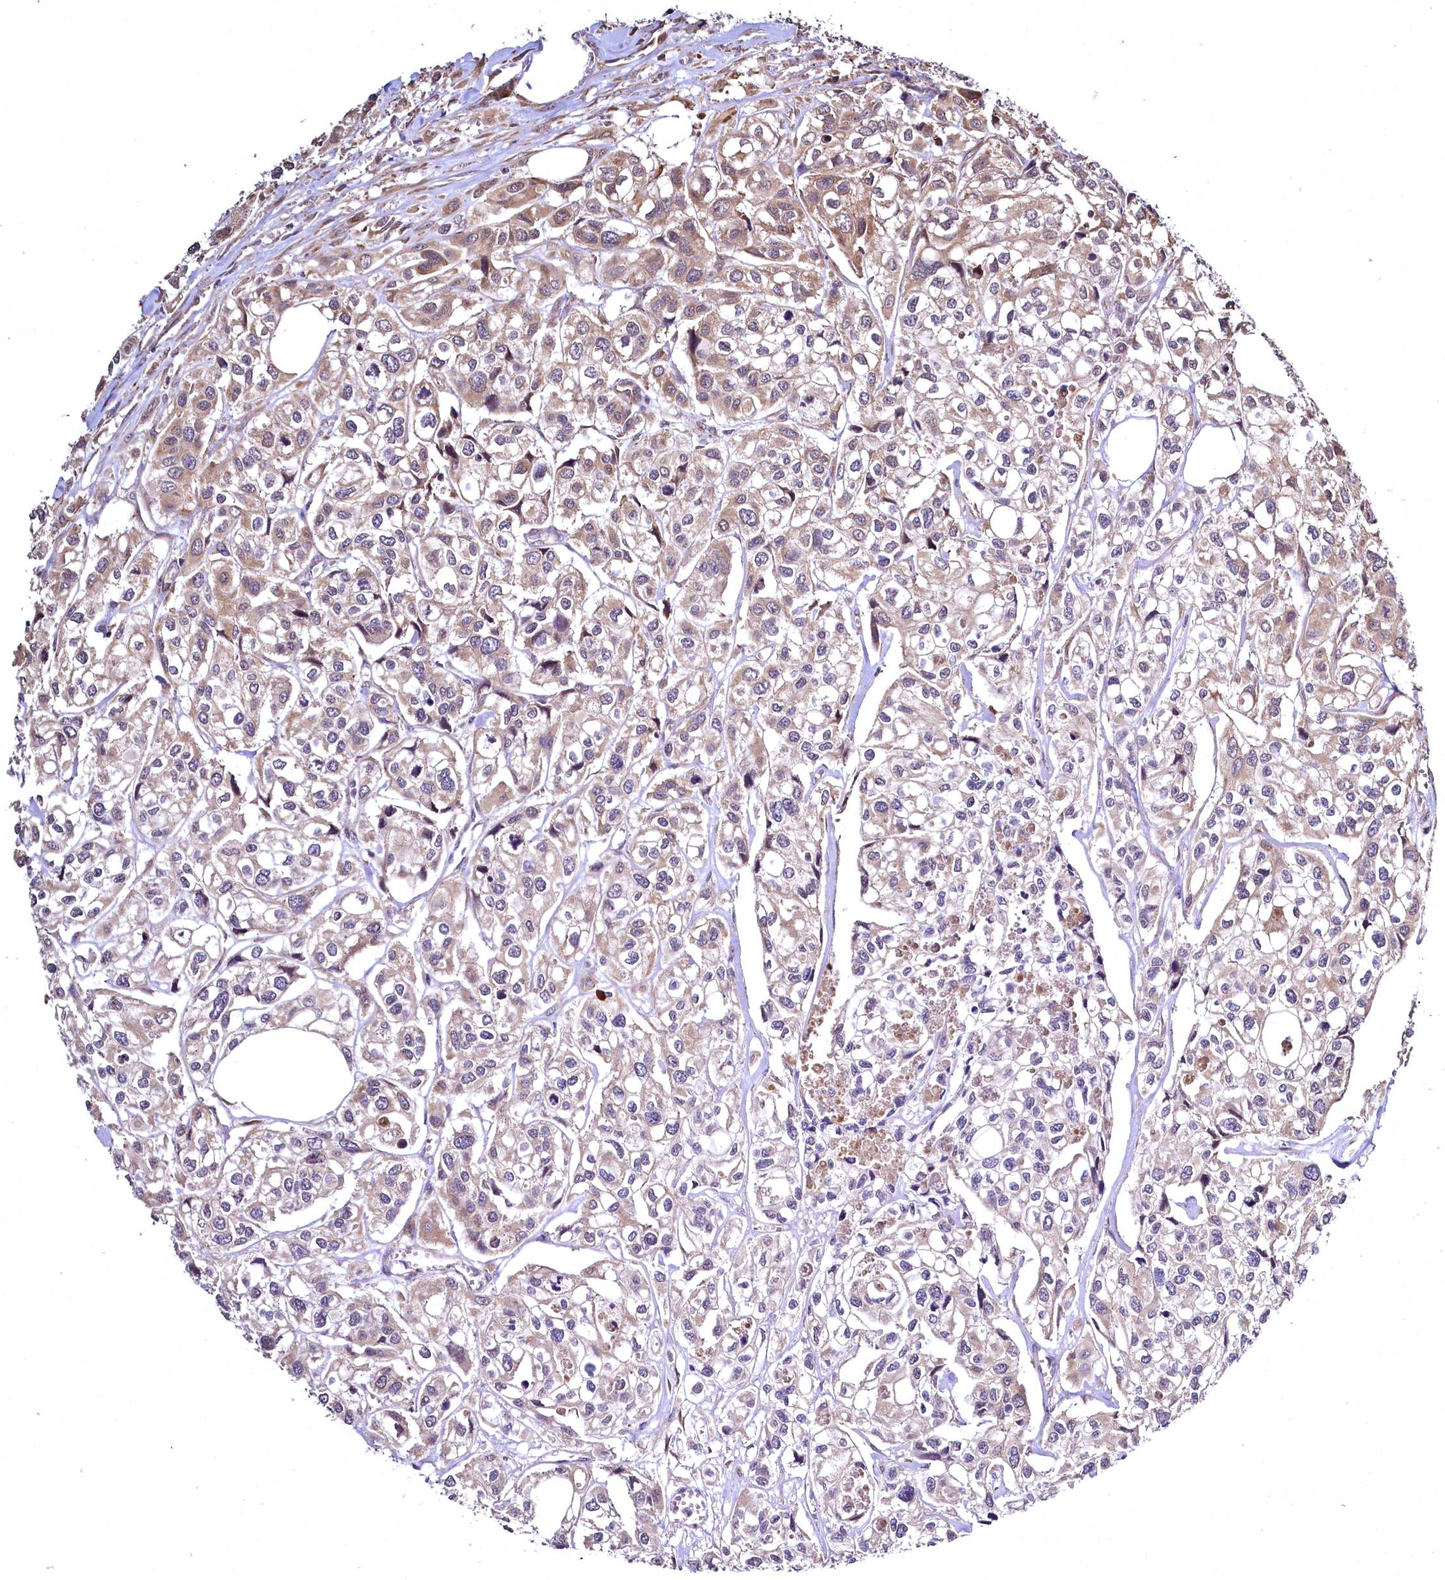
{"staining": {"intensity": "weak", "quantity": "<25%", "location": "cytoplasmic/membranous"}, "tissue": "urothelial cancer", "cell_type": "Tumor cells", "image_type": "cancer", "snomed": [{"axis": "morphology", "description": "Urothelial carcinoma, High grade"}, {"axis": "topography", "description": "Urinary bladder"}], "caption": "Immunohistochemistry of high-grade urothelial carcinoma demonstrates no positivity in tumor cells.", "gene": "TBCEL", "patient": {"sex": "male", "age": 67}}